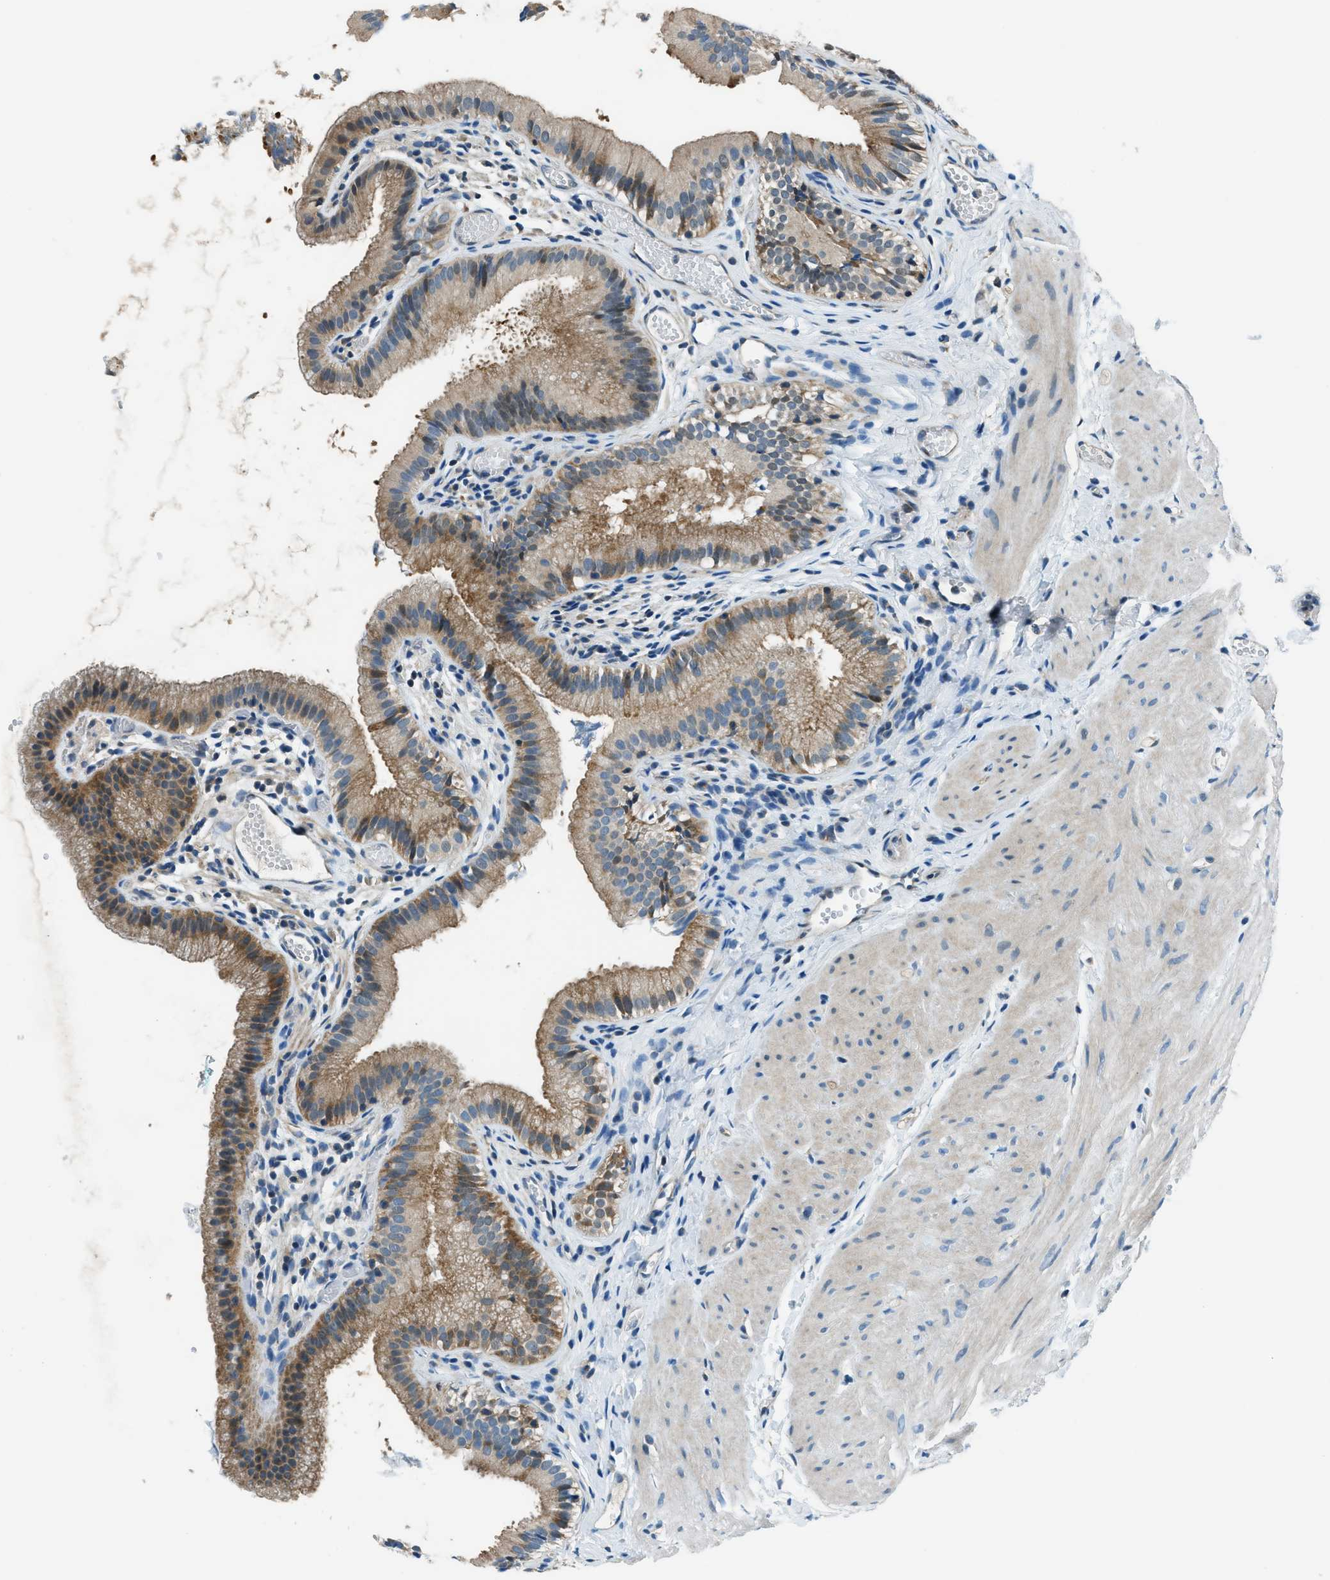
{"staining": {"intensity": "moderate", "quantity": ">75%", "location": "cytoplasmic/membranous,nuclear"}, "tissue": "gallbladder", "cell_type": "Glandular cells", "image_type": "normal", "snomed": [{"axis": "morphology", "description": "Normal tissue, NOS"}, {"axis": "topography", "description": "Gallbladder"}], "caption": "Normal gallbladder reveals moderate cytoplasmic/membranous,nuclear positivity in approximately >75% of glandular cells (Stains: DAB (3,3'-diaminobenzidine) in brown, nuclei in blue, Microscopy: brightfield microscopy at high magnification)..", "gene": "HEBP2", "patient": {"sex": "female", "age": 26}}